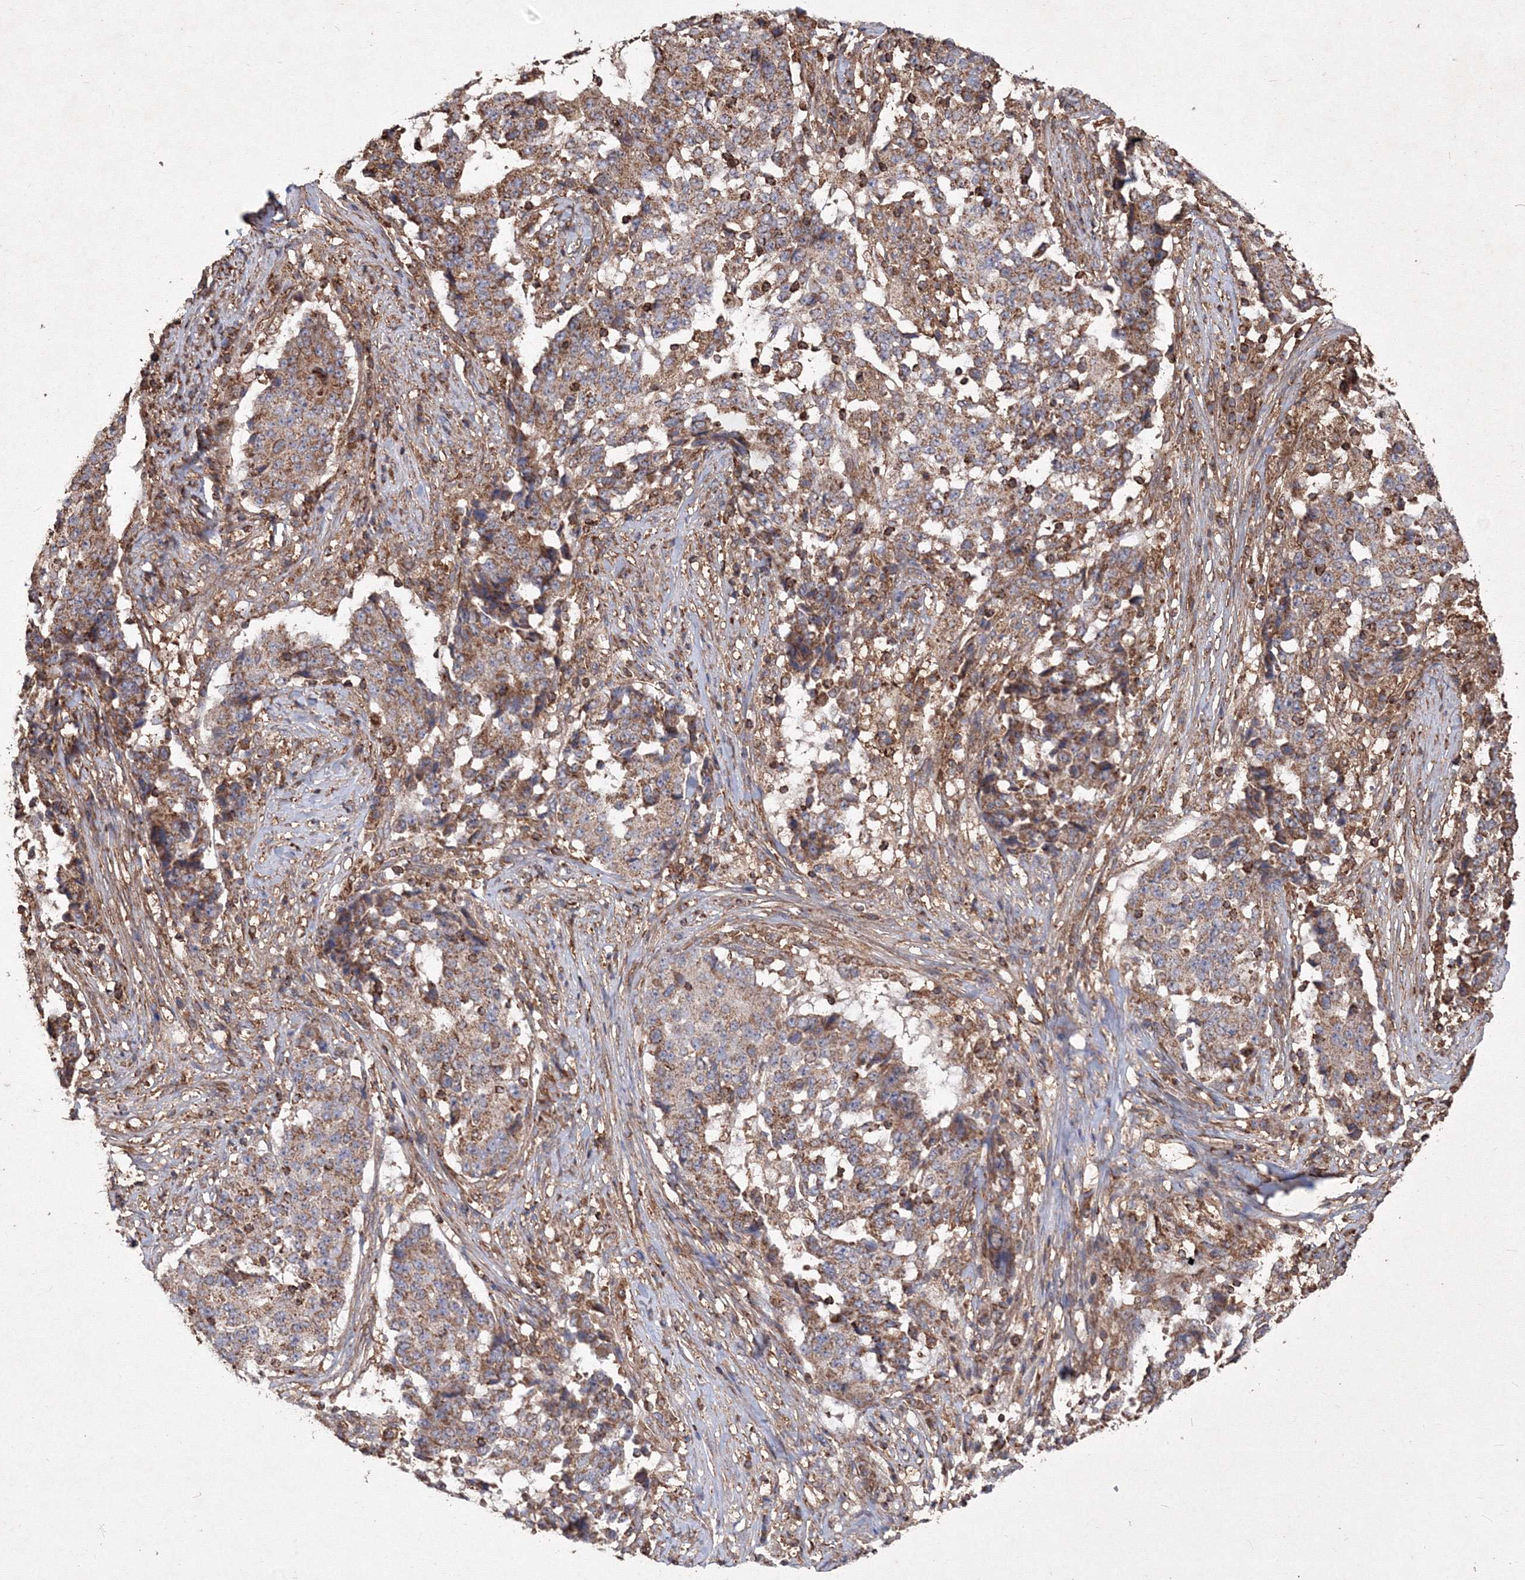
{"staining": {"intensity": "moderate", "quantity": ">75%", "location": "cytoplasmic/membranous"}, "tissue": "stomach cancer", "cell_type": "Tumor cells", "image_type": "cancer", "snomed": [{"axis": "morphology", "description": "Adenocarcinoma, NOS"}, {"axis": "topography", "description": "Stomach"}], "caption": "This micrograph displays immunohistochemistry (IHC) staining of human stomach adenocarcinoma, with medium moderate cytoplasmic/membranous positivity in approximately >75% of tumor cells.", "gene": "TMEM139", "patient": {"sex": "male", "age": 59}}